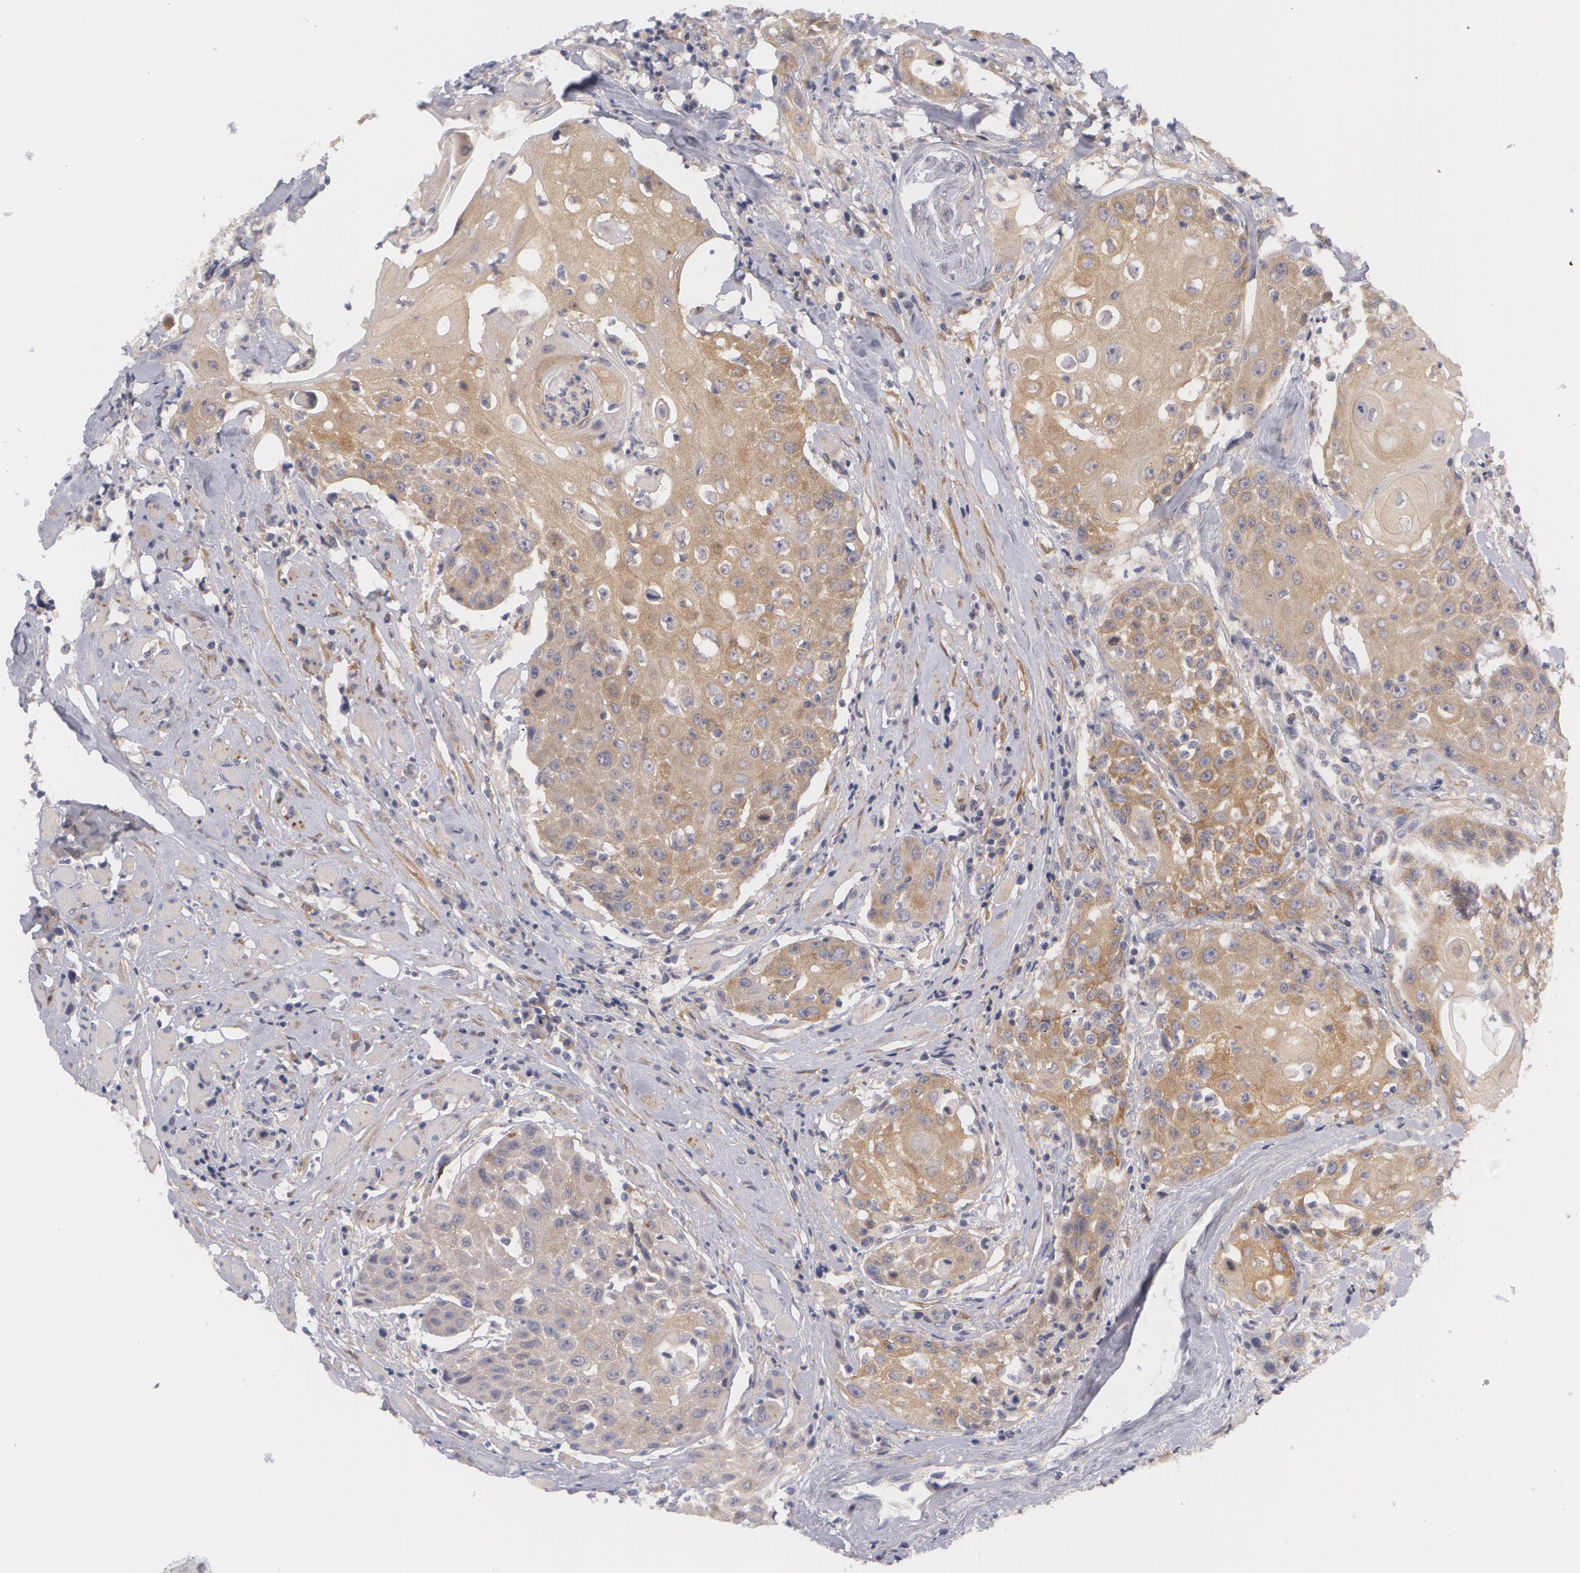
{"staining": {"intensity": "moderate", "quantity": ">75%", "location": "cytoplasmic/membranous"}, "tissue": "head and neck cancer", "cell_type": "Tumor cells", "image_type": "cancer", "snomed": [{"axis": "morphology", "description": "Squamous cell carcinoma, NOS"}, {"axis": "topography", "description": "Oral tissue"}, {"axis": "topography", "description": "Head-Neck"}], "caption": "This is an image of immunohistochemistry staining of head and neck squamous cell carcinoma, which shows moderate positivity in the cytoplasmic/membranous of tumor cells.", "gene": "CASK", "patient": {"sex": "female", "age": 82}}